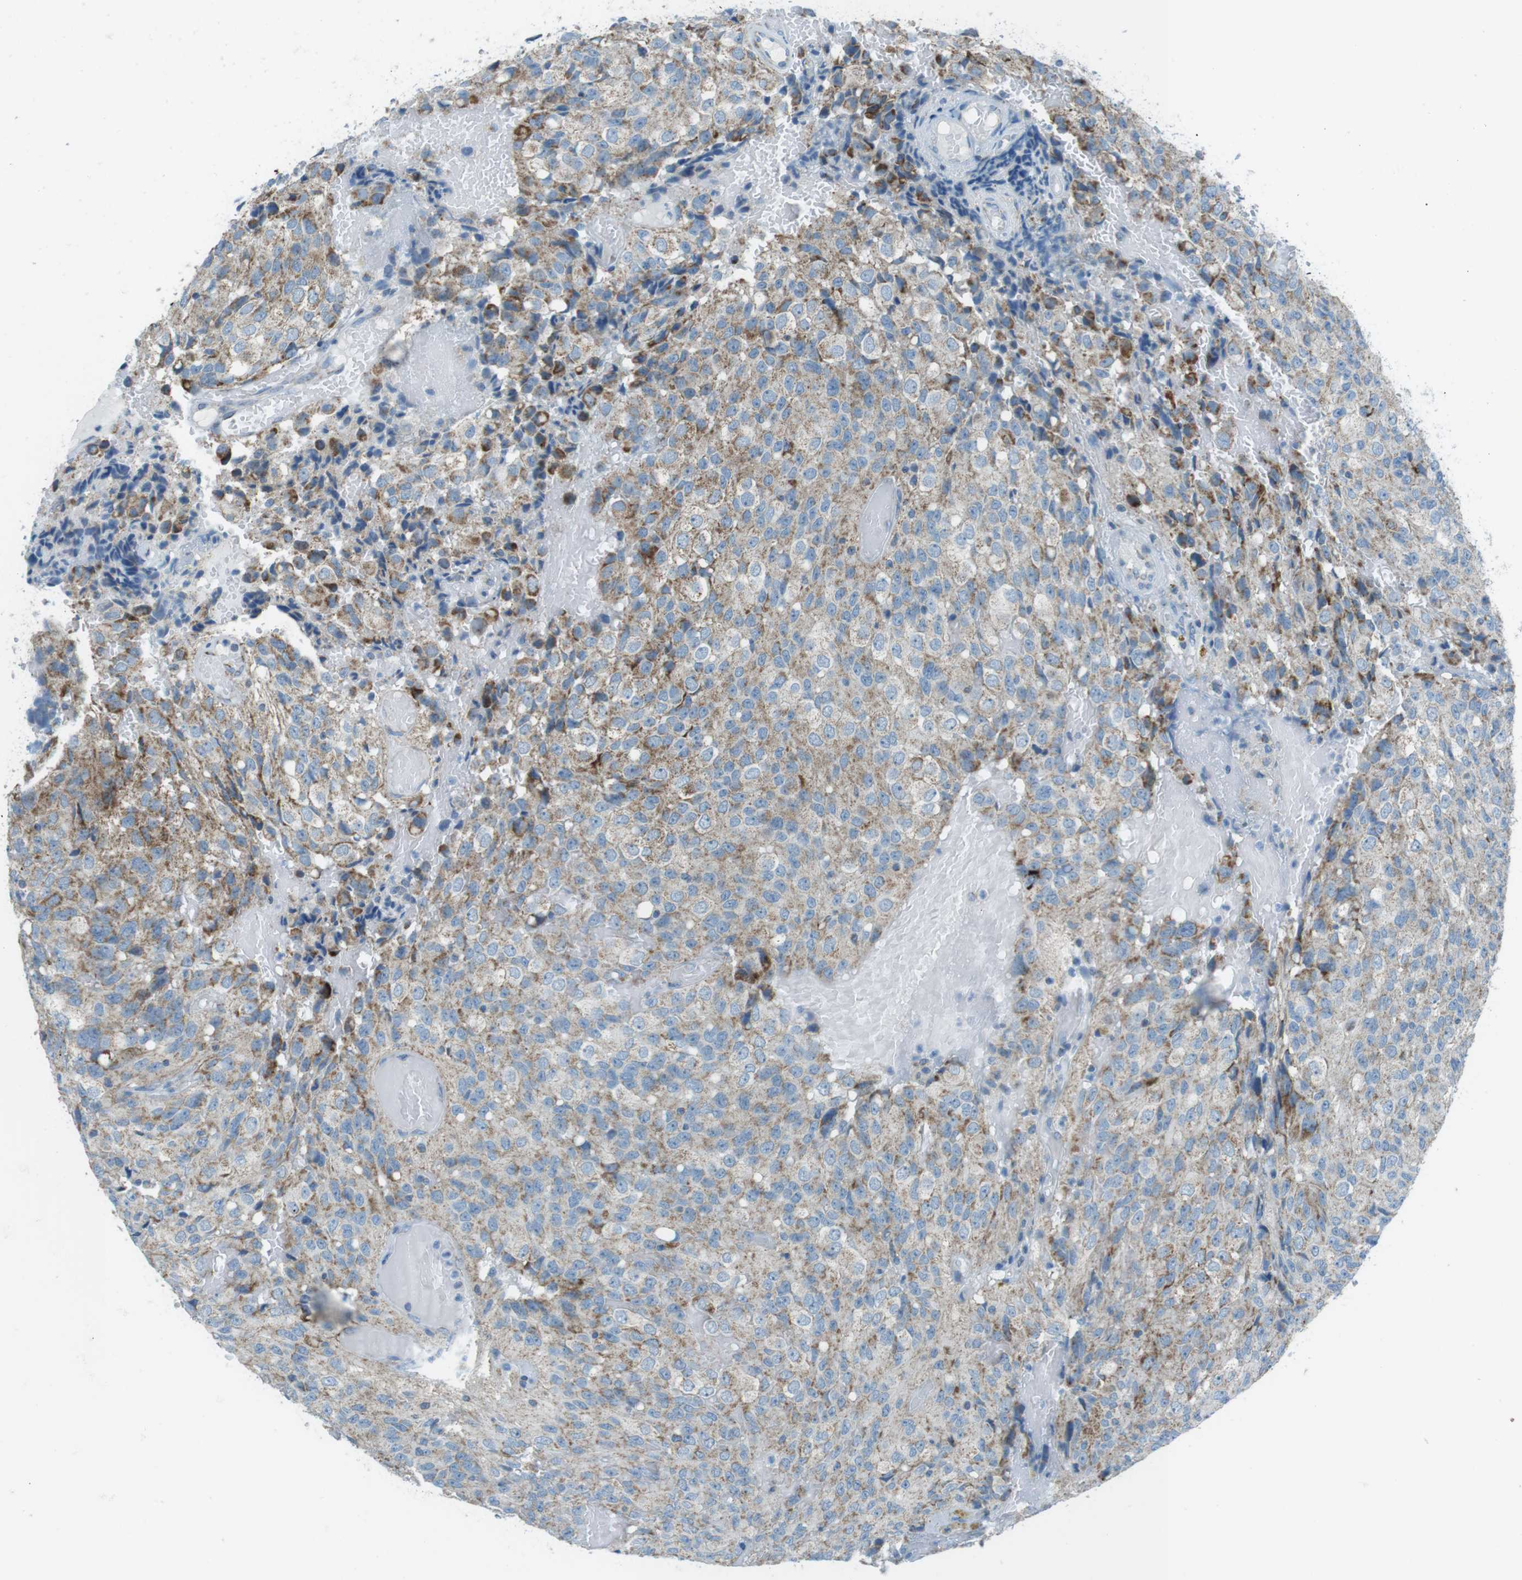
{"staining": {"intensity": "moderate", "quantity": ">75%", "location": "cytoplasmic/membranous"}, "tissue": "glioma", "cell_type": "Tumor cells", "image_type": "cancer", "snomed": [{"axis": "morphology", "description": "Glioma, malignant, High grade"}, {"axis": "topography", "description": "Brain"}], "caption": "Protein staining exhibits moderate cytoplasmic/membranous expression in approximately >75% of tumor cells in glioma. Nuclei are stained in blue.", "gene": "DNAJA3", "patient": {"sex": "male", "age": 32}}